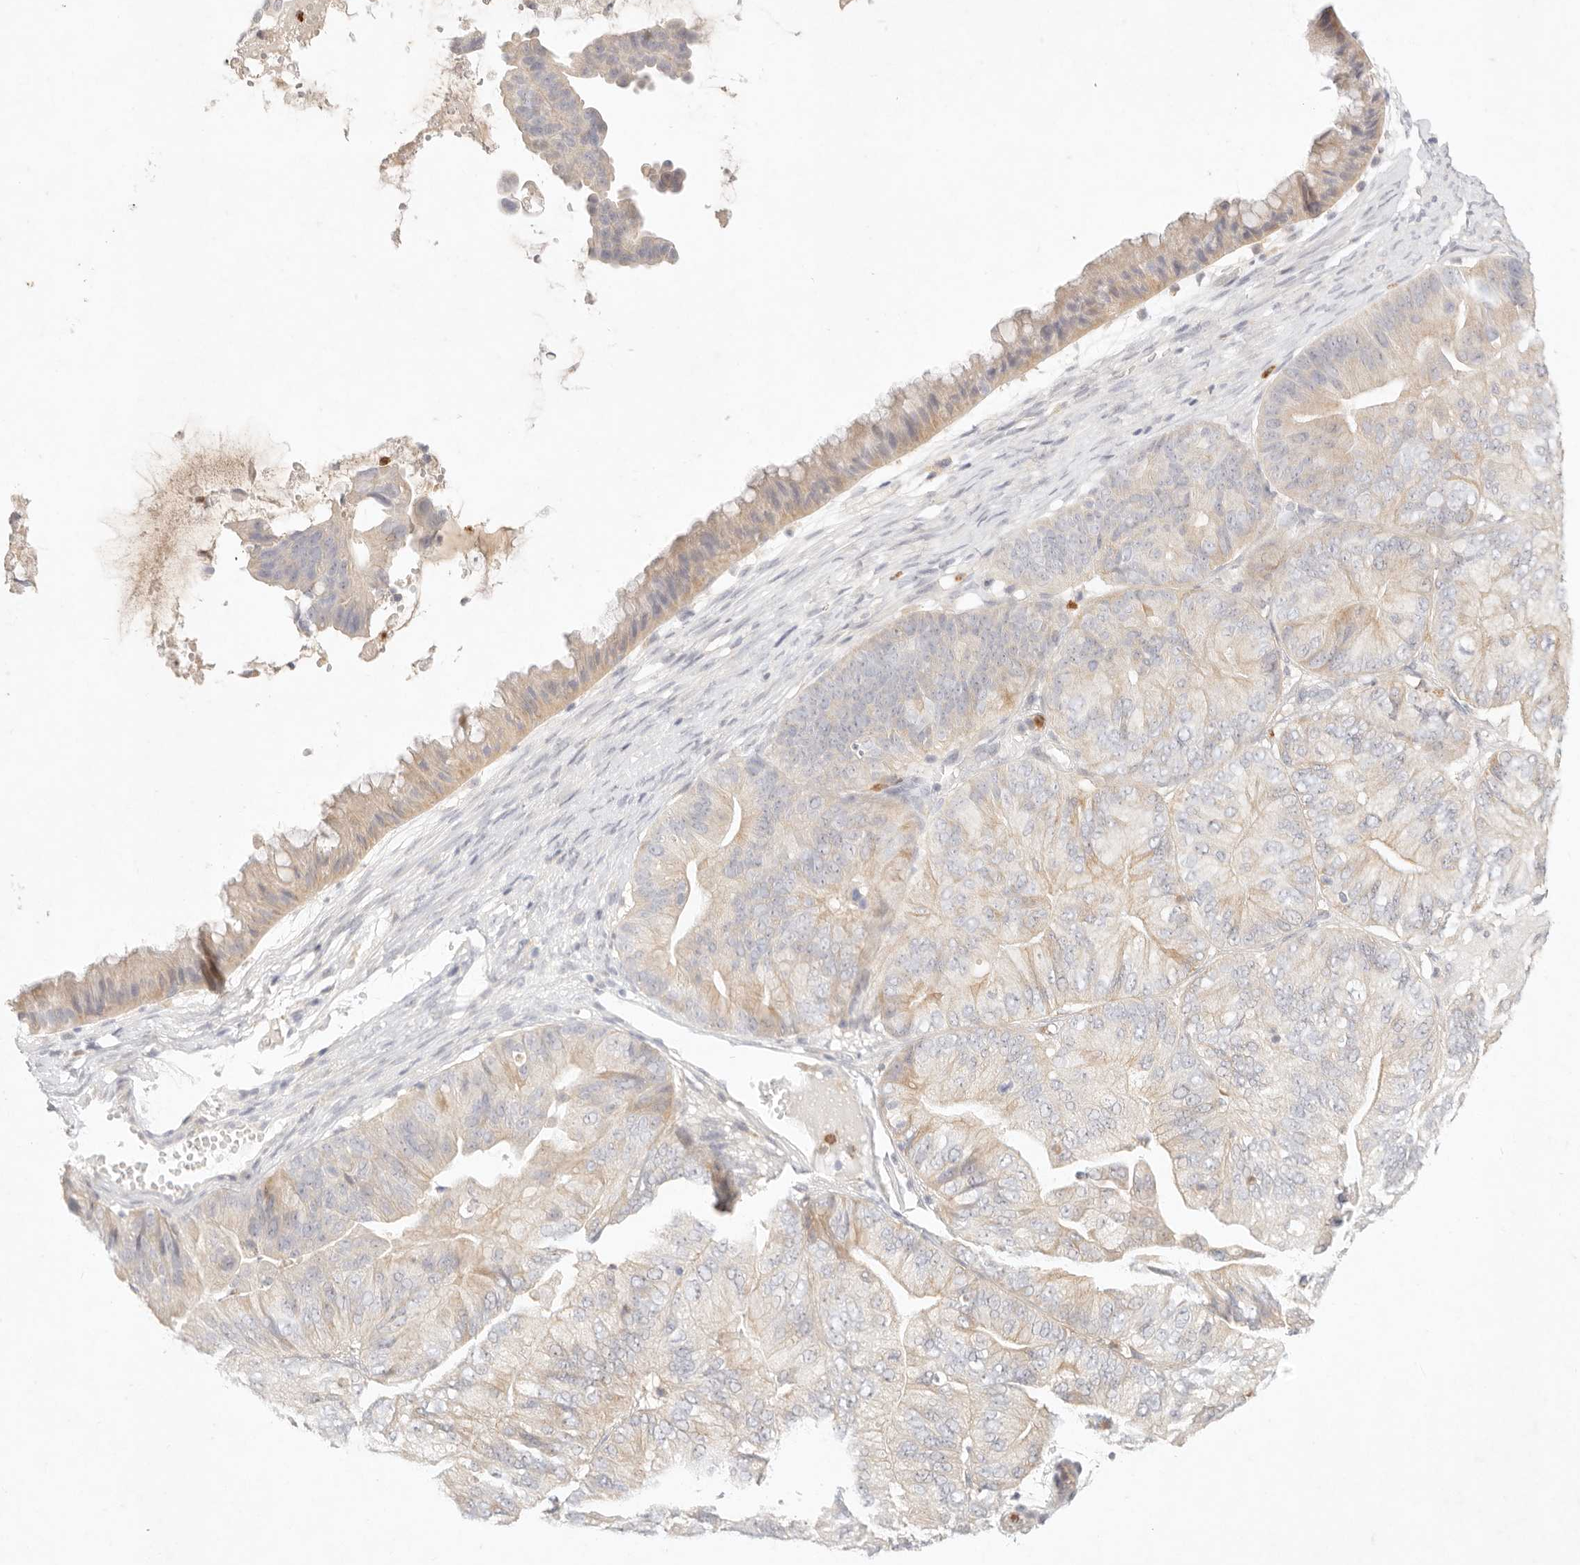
{"staining": {"intensity": "weak", "quantity": "<25%", "location": "cytoplasmic/membranous"}, "tissue": "ovarian cancer", "cell_type": "Tumor cells", "image_type": "cancer", "snomed": [{"axis": "morphology", "description": "Cystadenocarcinoma, mucinous, NOS"}, {"axis": "topography", "description": "Ovary"}], "caption": "High magnification brightfield microscopy of ovarian cancer stained with DAB (3,3'-diaminobenzidine) (brown) and counterstained with hematoxylin (blue): tumor cells show no significant staining.", "gene": "GPR84", "patient": {"sex": "female", "age": 61}}